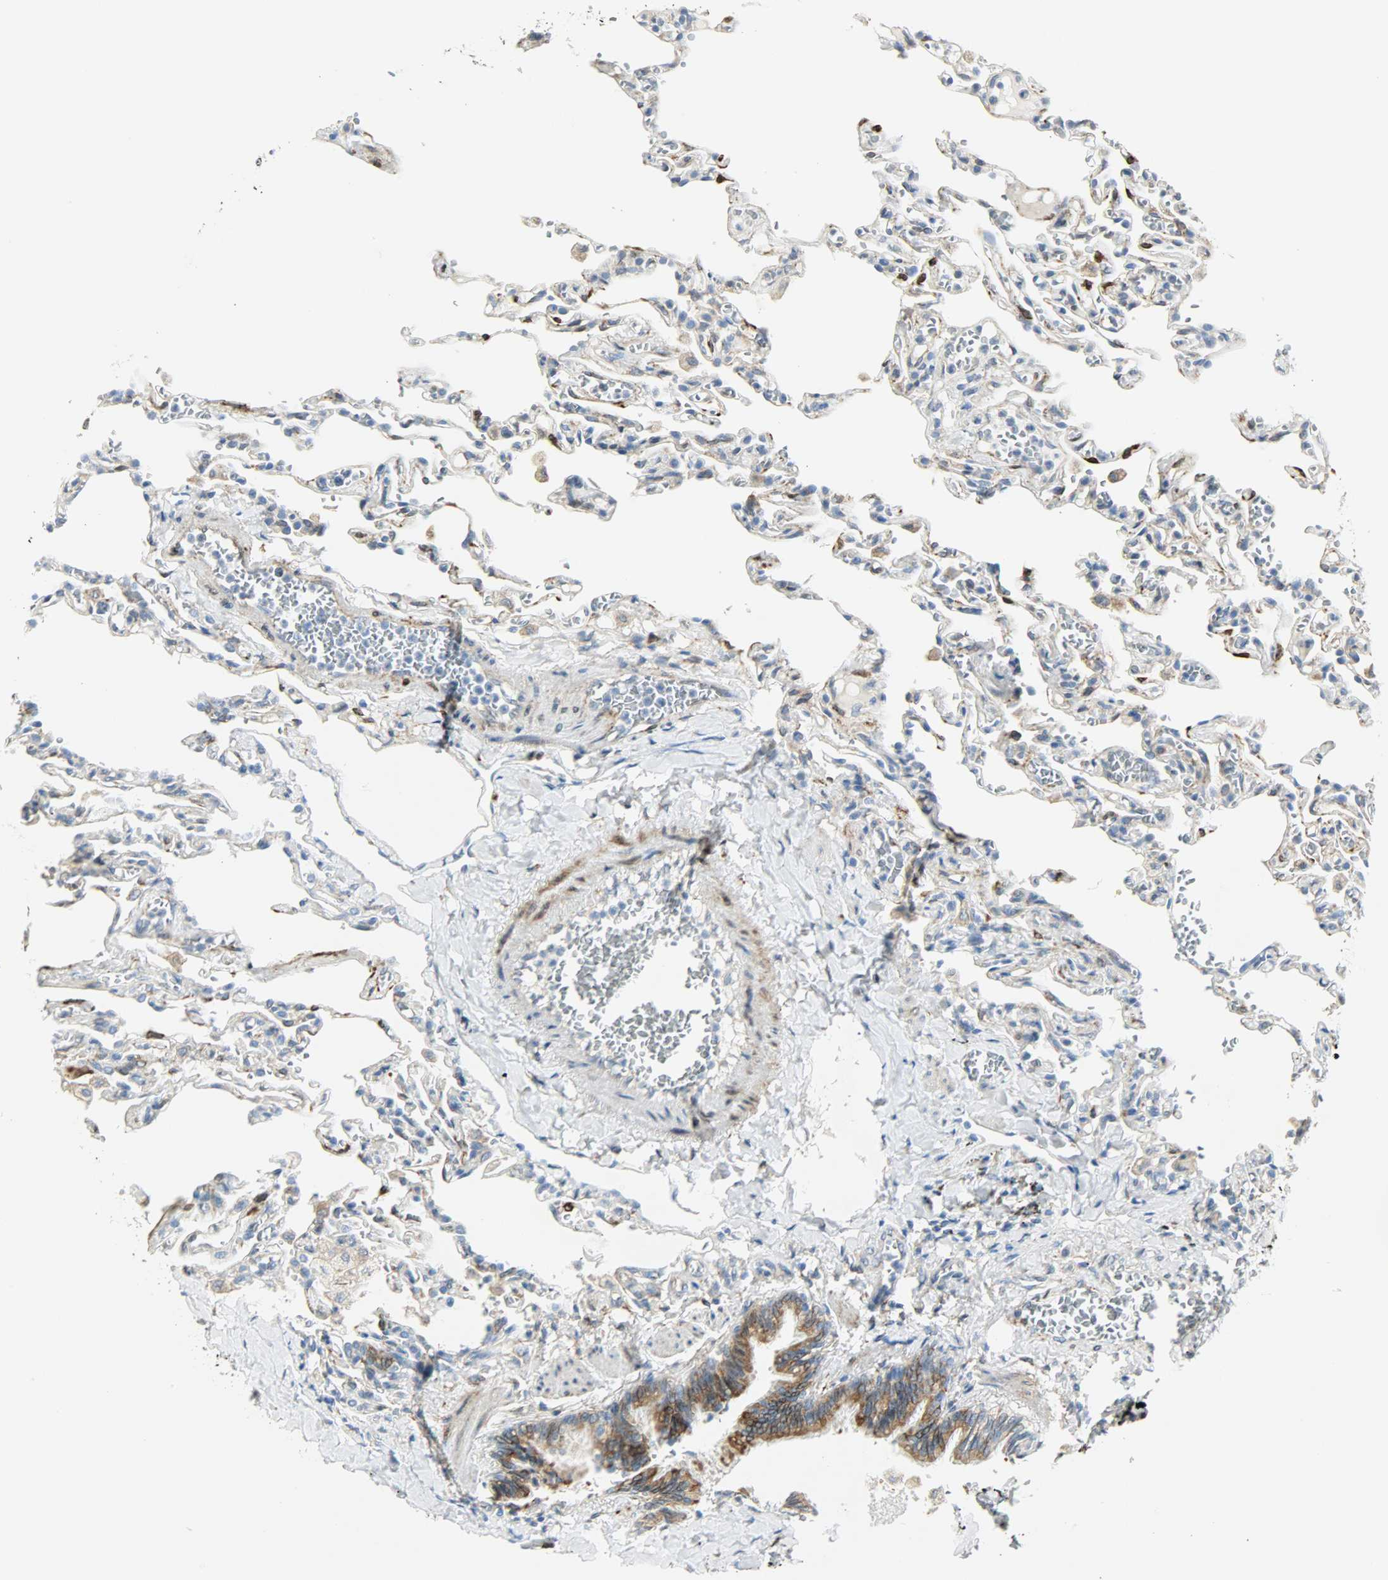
{"staining": {"intensity": "moderate", "quantity": ">75%", "location": "cytoplasmic/membranous"}, "tissue": "lung", "cell_type": "Alveolar cells", "image_type": "normal", "snomed": [{"axis": "morphology", "description": "Normal tissue, NOS"}, {"axis": "topography", "description": "Lung"}], "caption": "An immunohistochemistry (IHC) histopathology image of unremarkable tissue is shown. Protein staining in brown shows moderate cytoplasmic/membranous positivity in lung within alveolar cells.", "gene": "PKD2", "patient": {"sex": "male", "age": 21}}